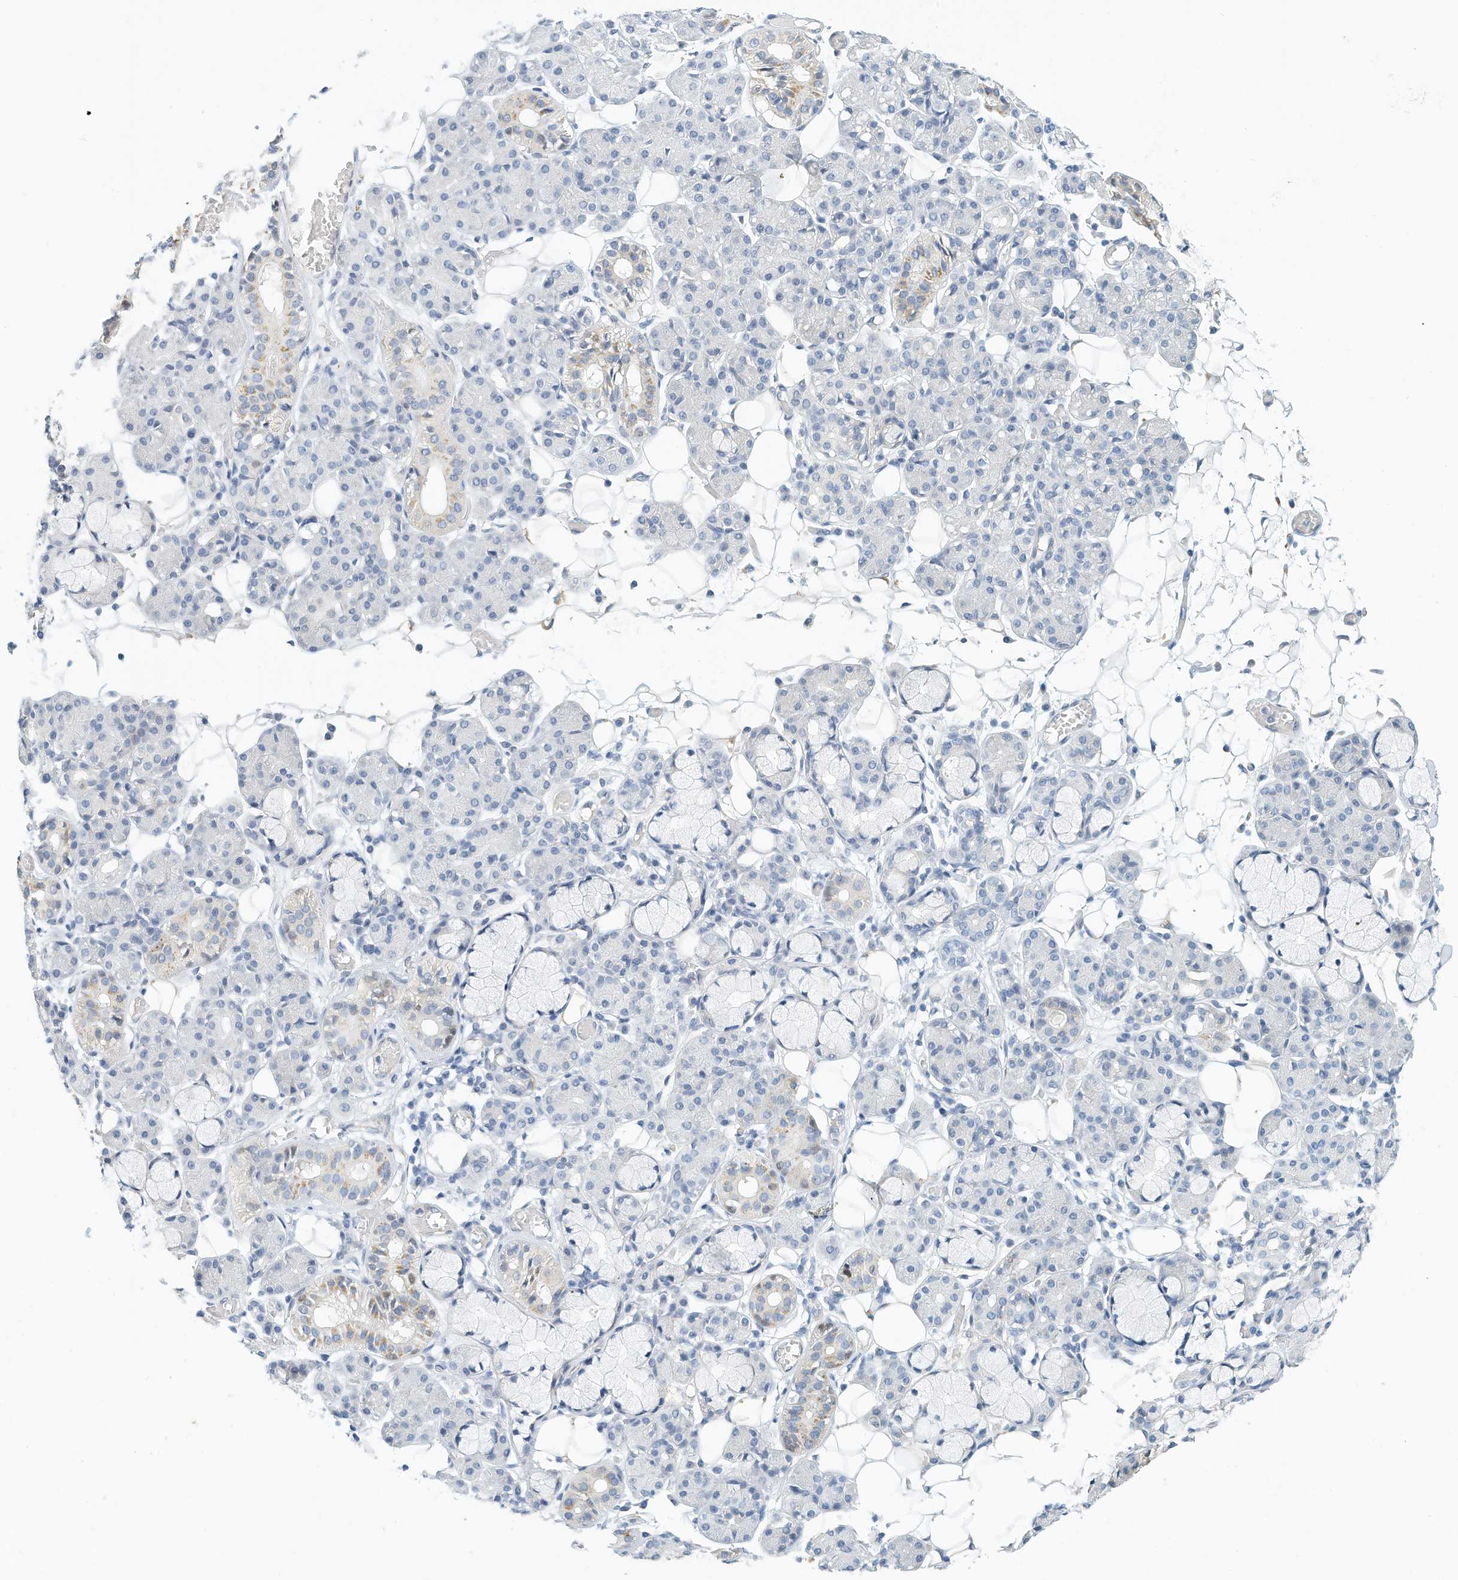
{"staining": {"intensity": "weak", "quantity": "<25%", "location": "cytoplasmic/membranous"}, "tissue": "salivary gland", "cell_type": "Glandular cells", "image_type": "normal", "snomed": [{"axis": "morphology", "description": "Normal tissue, NOS"}, {"axis": "topography", "description": "Salivary gland"}], "caption": "Protein analysis of normal salivary gland exhibits no significant positivity in glandular cells. (Immunohistochemistry (ihc), brightfield microscopy, high magnification).", "gene": "ARHGAP28", "patient": {"sex": "male", "age": 63}}